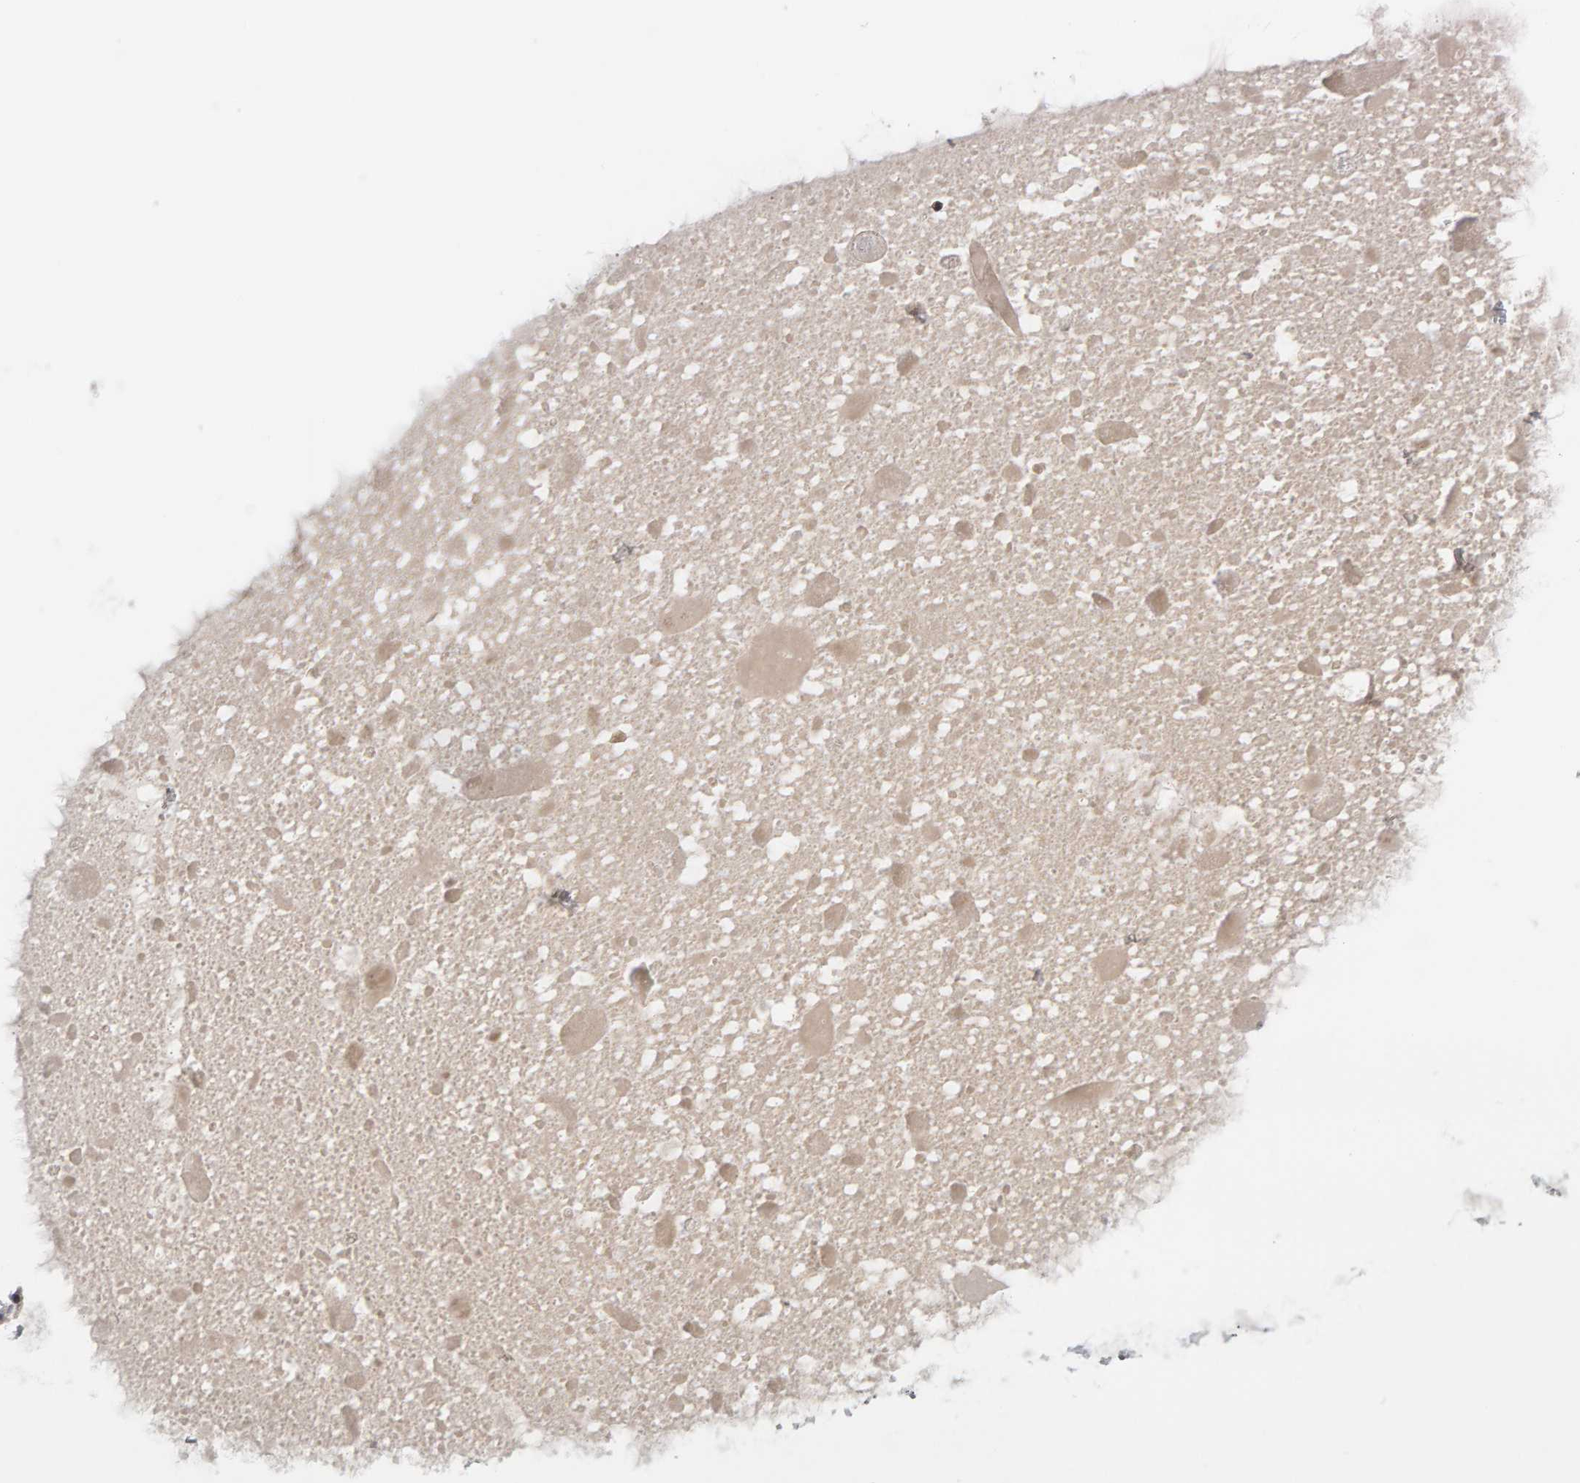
{"staining": {"intensity": "negative", "quantity": "none", "location": "none"}, "tissue": "adipose tissue", "cell_type": "Adipocytes", "image_type": "normal", "snomed": [{"axis": "morphology", "description": "Normal tissue, NOS"}, {"axis": "morphology", "description": "Fibrosis, NOS"}, {"axis": "topography", "description": "Breast"}, {"axis": "topography", "description": "Adipose tissue"}], "caption": "A high-resolution photomicrograph shows immunohistochemistry staining of normal adipose tissue, which displays no significant staining in adipocytes.", "gene": "MSRA", "patient": {"sex": "female", "age": 39}}